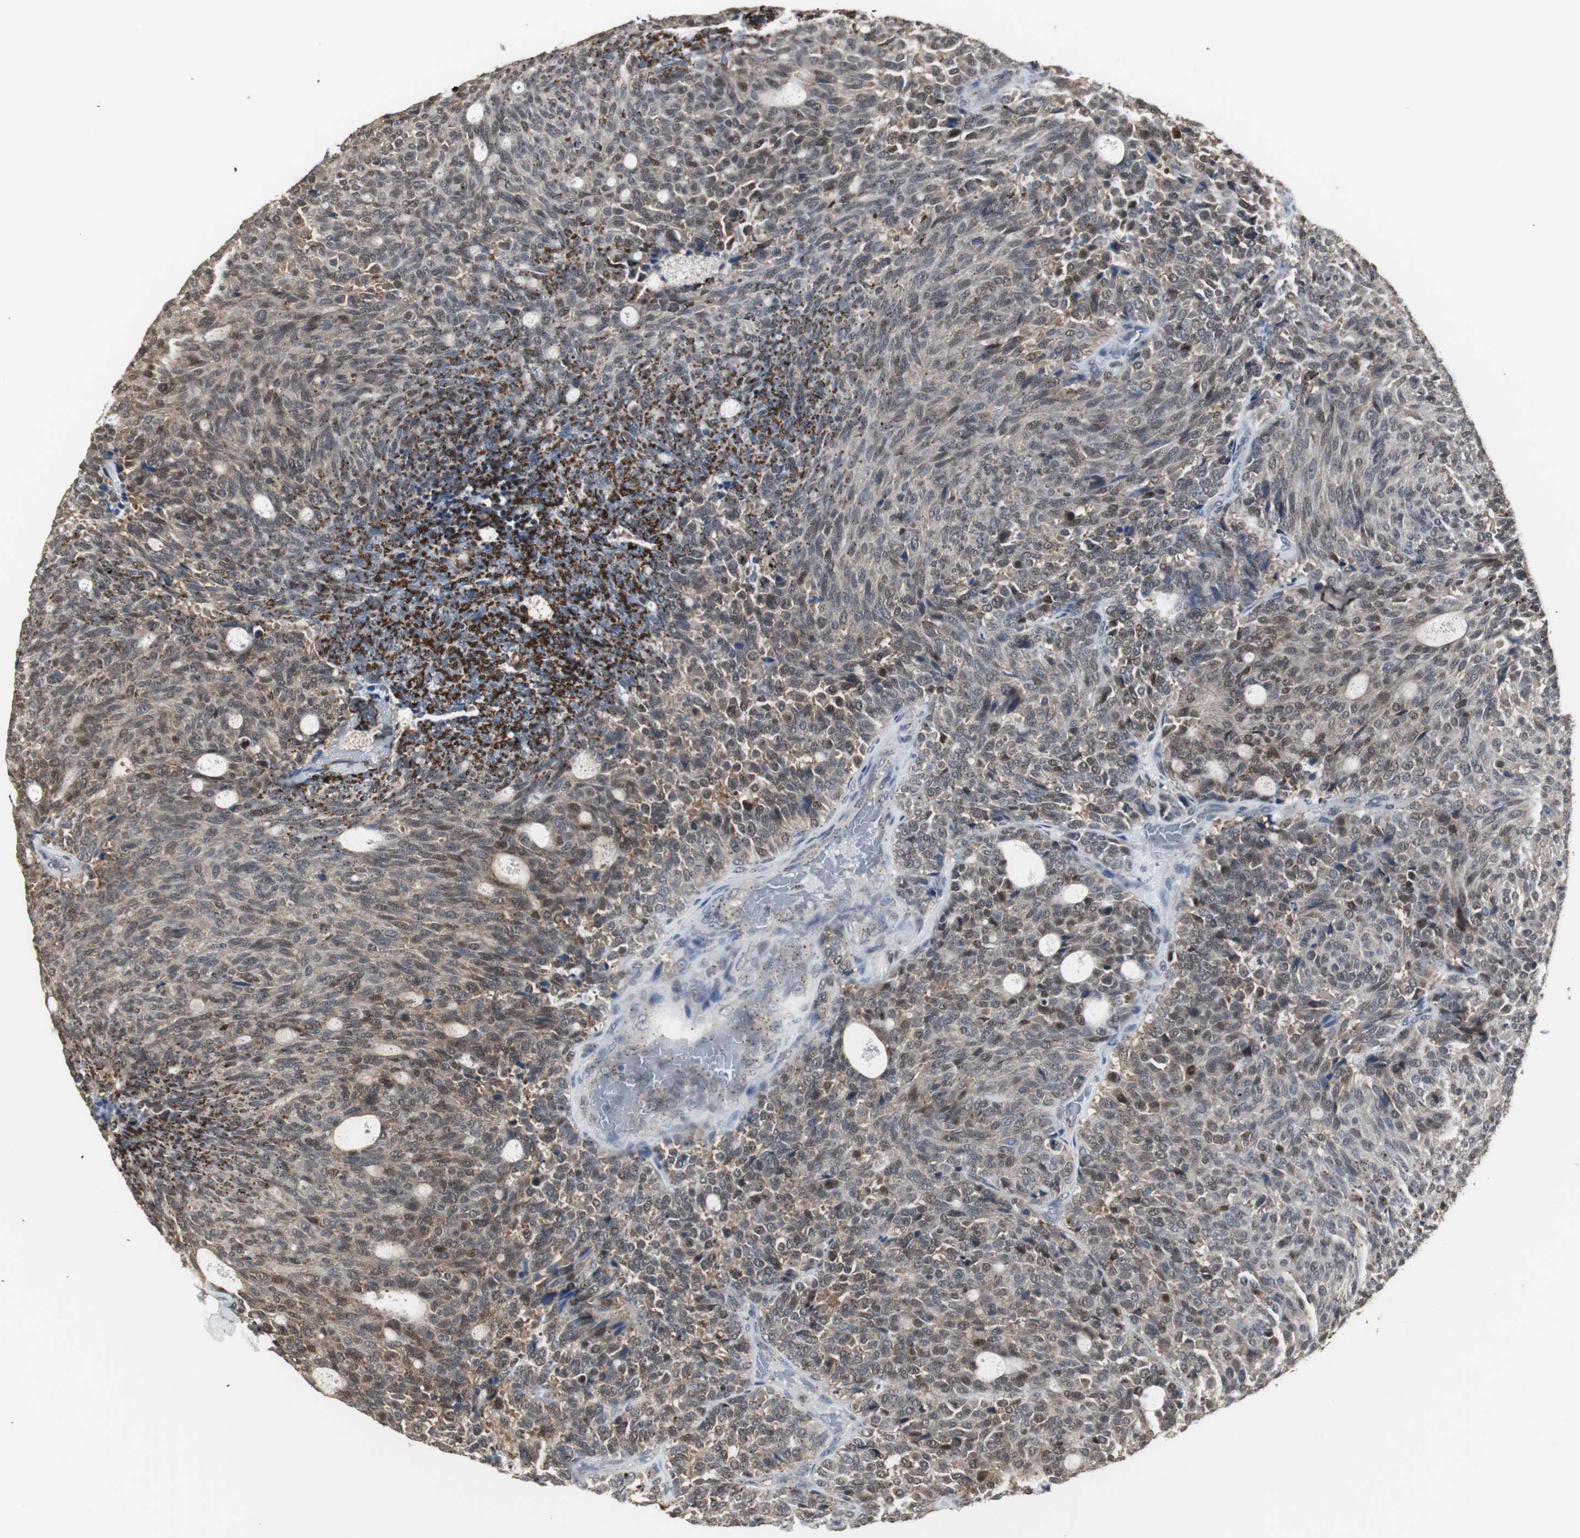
{"staining": {"intensity": "moderate", "quantity": ">75%", "location": "cytoplasmic/membranous,nuclear"}, "tissue": "carcinoid", "cell_type": "Tumor cells", "image_type": "cancer", "snomed": [{"axis": "morphology", "description": "Carcinoid, malignant, NOS"}, {"axis": "topography", "description": "Pancreas"}], "caption": "Protein expression analysis of human malignant carcinoid reveals moderate cytoplasmic/membranous and nuclear positivity in about >75% of tumor cells.", "gene": "PLIN3", "patient": {"sex": "female", "age": 54}}